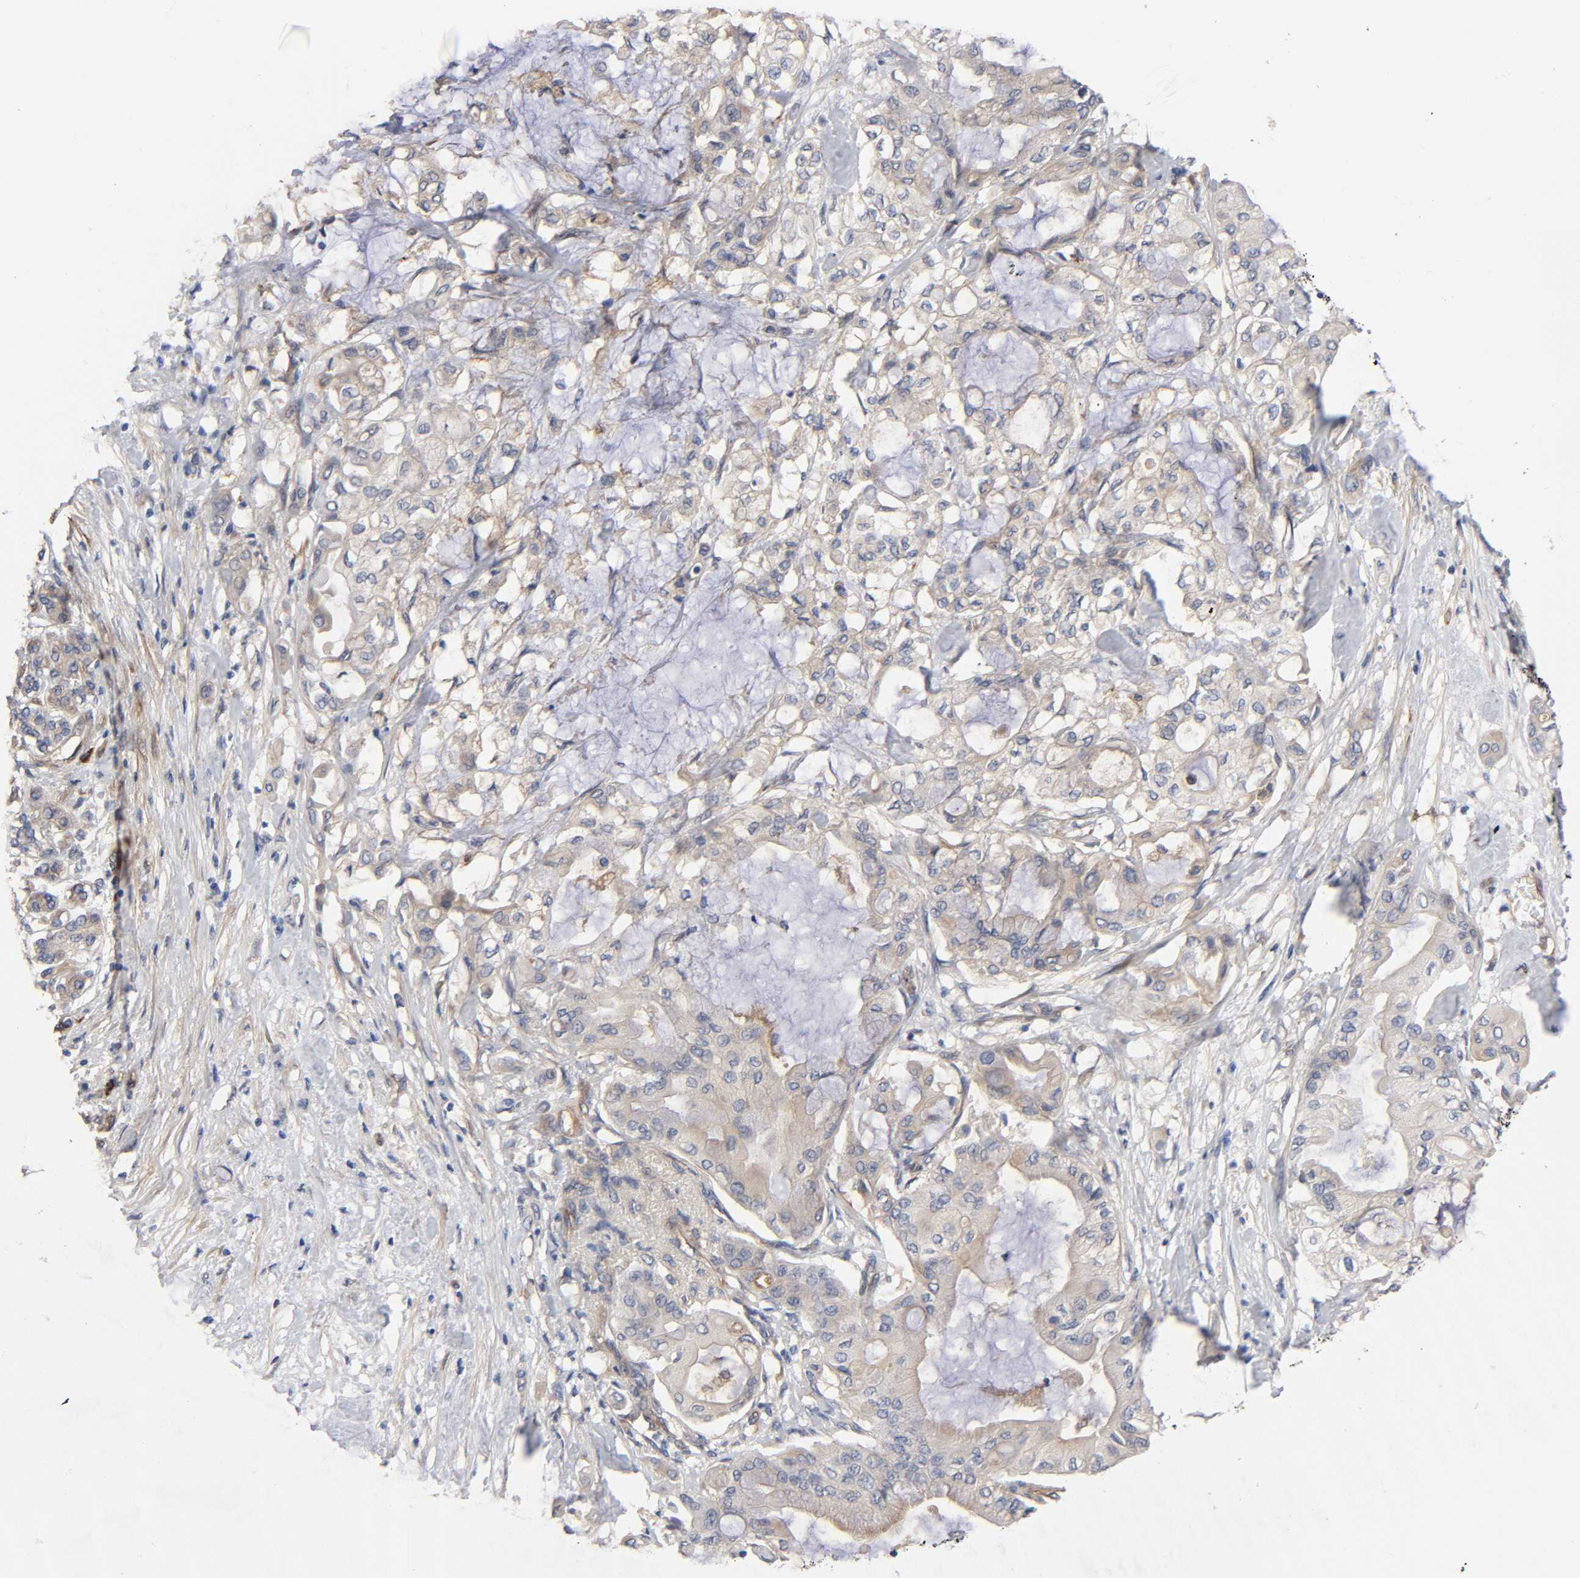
{"staining": {"intensity": "negative", "quantity": "none", "location": "none"}, "tissue": "pancreatic cancer", "cell_type": "Tumor cells", "image_type": "cancer", "snomed": [{"axis": "morphology", "description": "Adenocarcinoma, NOS"}, {"axis": "morphology", "description": "Adenocarcinoma, metastatic, NOS"}, {"axis": "topography", "description": "Lymph node"}, {"axis": "topography", "description": "Pancreas"}, {"axis": "topography", "description": "Duodenum"}], "caption": "This histopathology image is of pancreatic cancer (adenocarcinoma) stained with immunohistochemistry (IHC) to label a protein in brown with the nuclei are counter-stained blue. There is no positivity in tumor cells. (DAB (3,3'-diaminobenzidine) immunohistochemistry, high magnification).", "gene": "RAB13", "patient": {"sex": "female", "age": 64}}